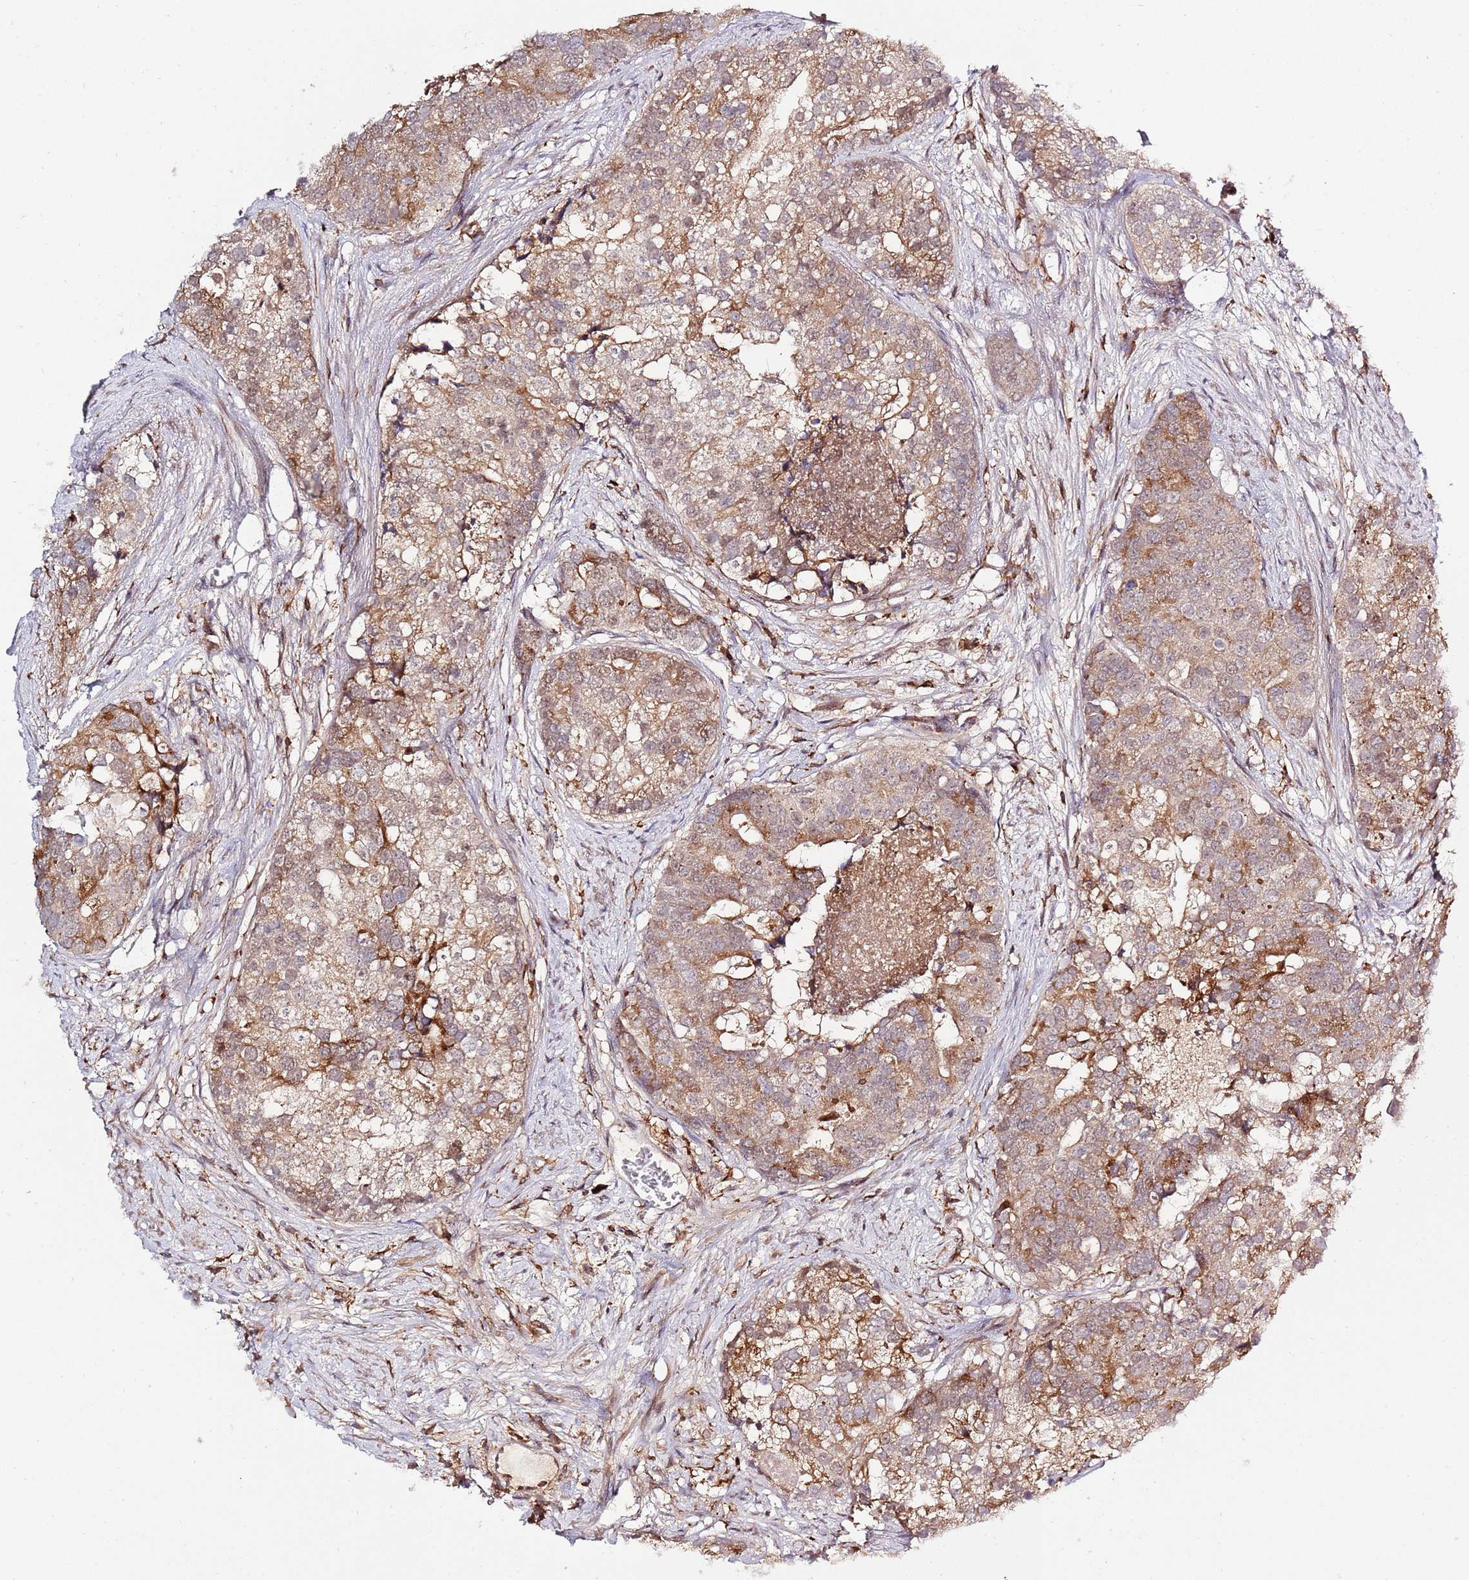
{"staining": {"intensity": "moderate", "quantity": ">75%", "location": "cytoplasmic/membranous"}, "tissue": "prostate cancer", "cell_type": "Tumor cells", "image_type": "cancer", "snomed": [{"axis": "morphology", "description": "Adenocarcinoma, High grade"}, {"axis": "topography", "description": "Prostate"}], "caption": "Approximately >75% of tumor cells in prostate adenocarcinoma (high-grade) display moderate cytoplasmic/membranous protein staining as visualized by brown immunohistochemical staining.", "gene": "ZNF624", "patient": {"sex": "male", "age": 62}}